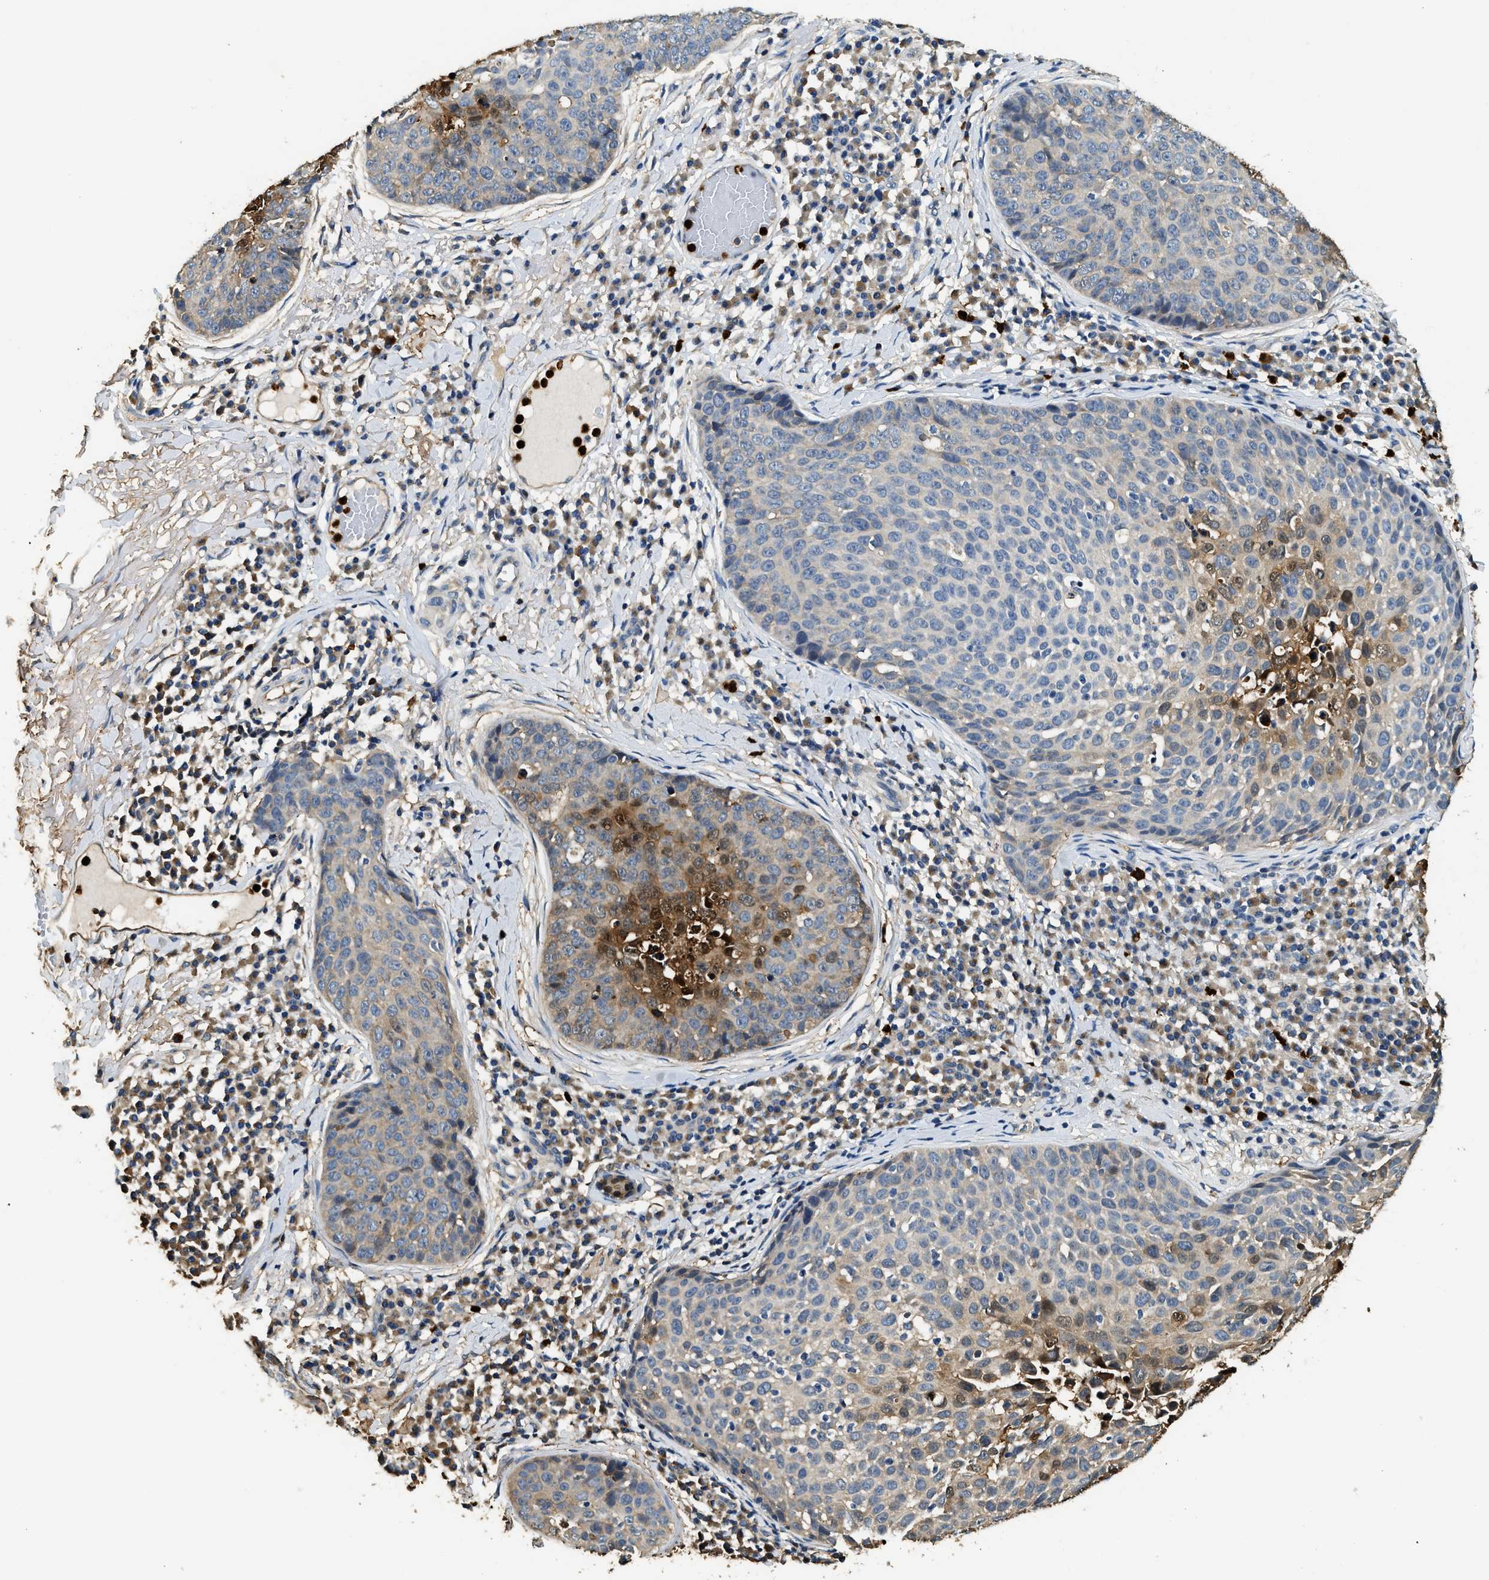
{"staining": {"intensity": "moderate", "quantity": "<25%", "location": "cytoplasmic/membranous,nuclear"}, "tissue": "skin cancer", "cell_type": "Tumor cells", "image_type": "cancer", "snomed": [{"axis": "morphology", "description": "Squamous cell carcinoma in situ, NOS"}, {"axis": "morphology", "description": "Squamous cell carcinoma, NOS"}, {"axis": "topography", "description": "Skin"}], "caption": "The histopathology image reveals a brown stain indicating the presence of a protein in the cytoplasmic/membranous and nuclear of tumor cells in squamous cell carcinoma (skin).", "gene": "ANXA3", "patient": {"sex": "male", "age": 93}}